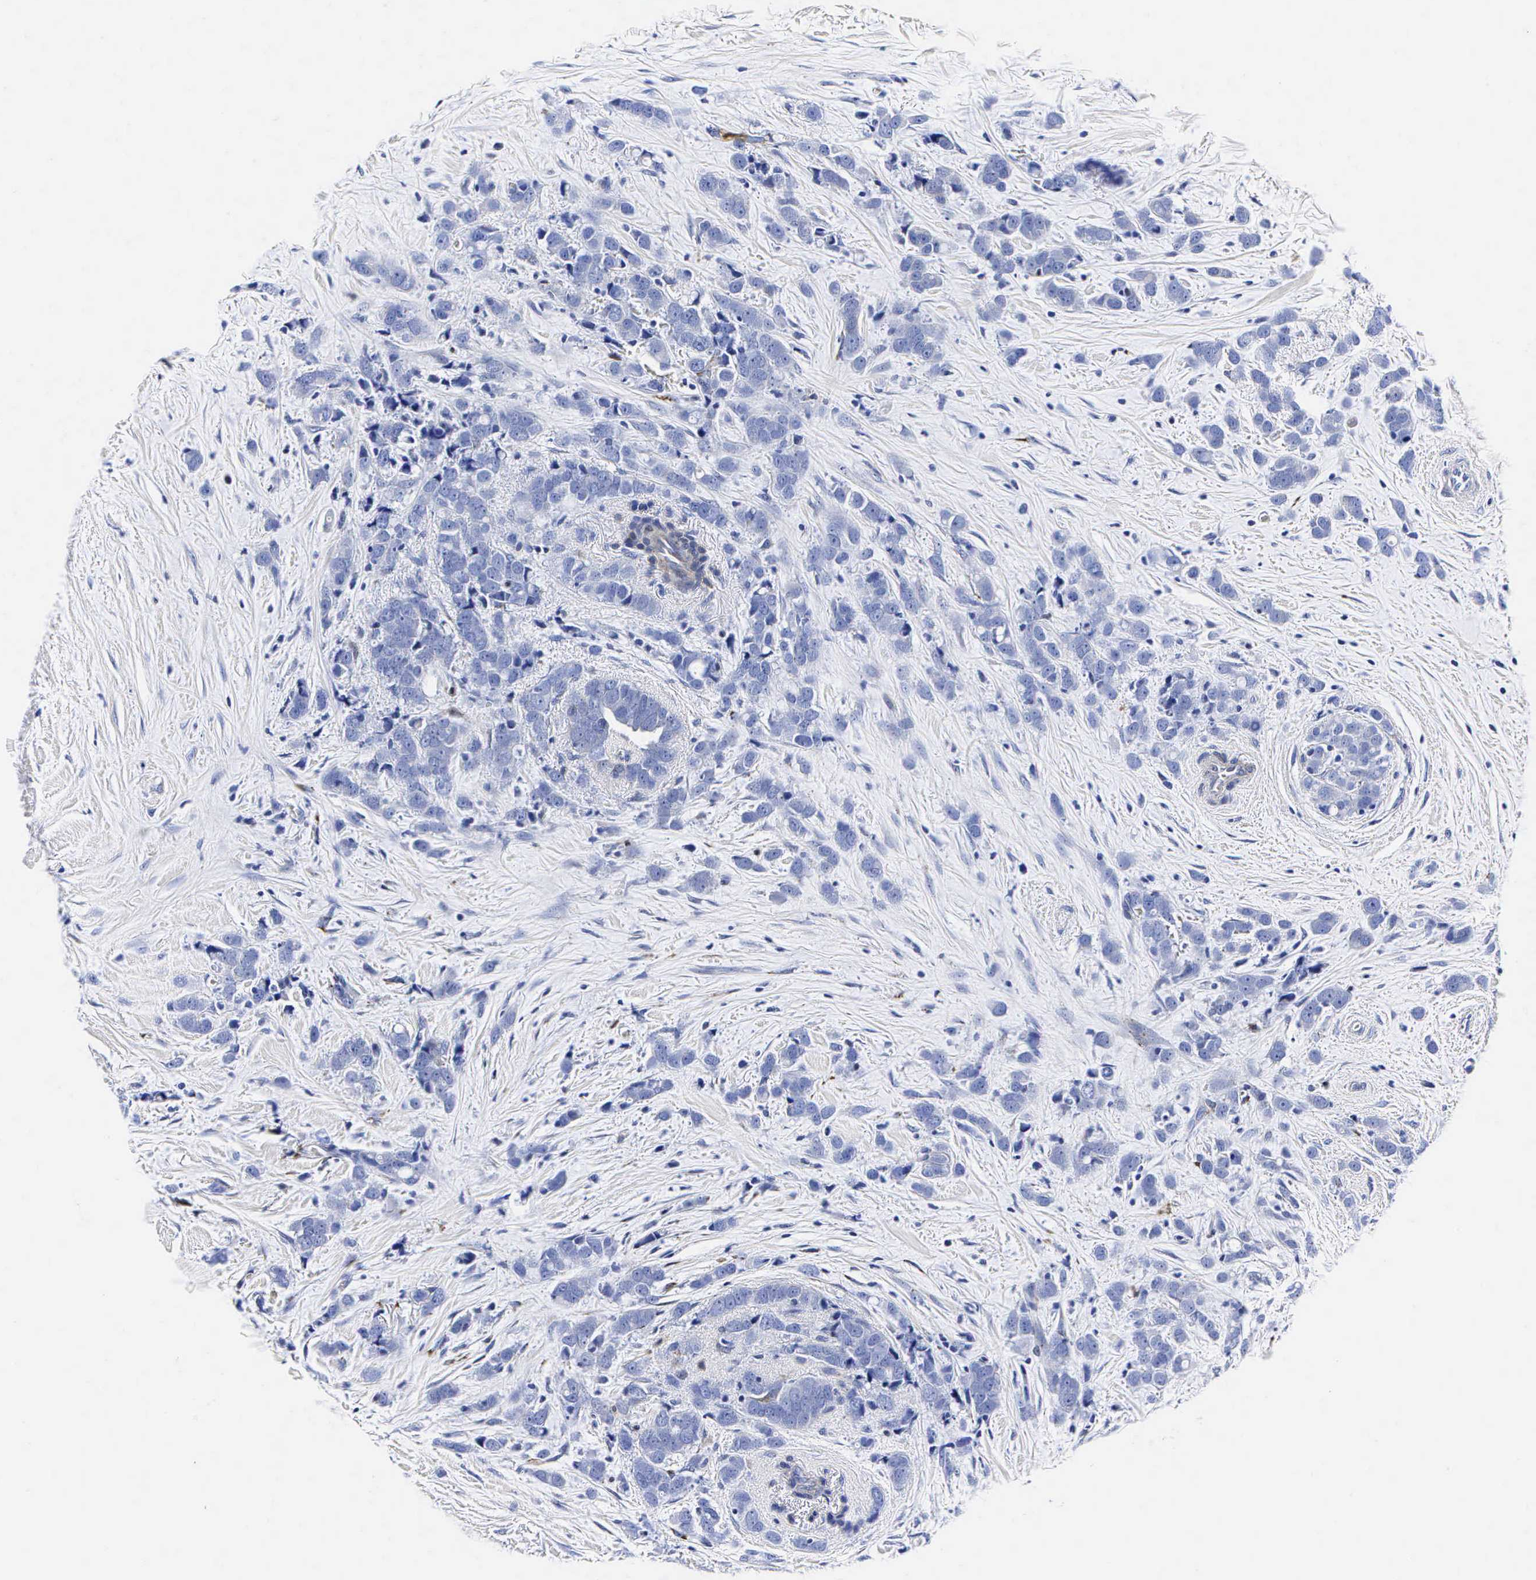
{"staining": {"intensity": "negative", "quantity": "none", "location": "none"}, "tissue": "breast cancer", "cell_type": "Tumor cells", "image_type": "cancer", "snomed": [{"axis": "morphology", "description": "Lobular carcinoma"}, {"axis": "topography", "description": "Breast"}], "caption": "This is an immunohistochemistry micrograph of human lobular carcinoma (breast). There is no expression in tumor cells.", "gene": "ENO2", "patient": {"sex": "female", "age": 57}}